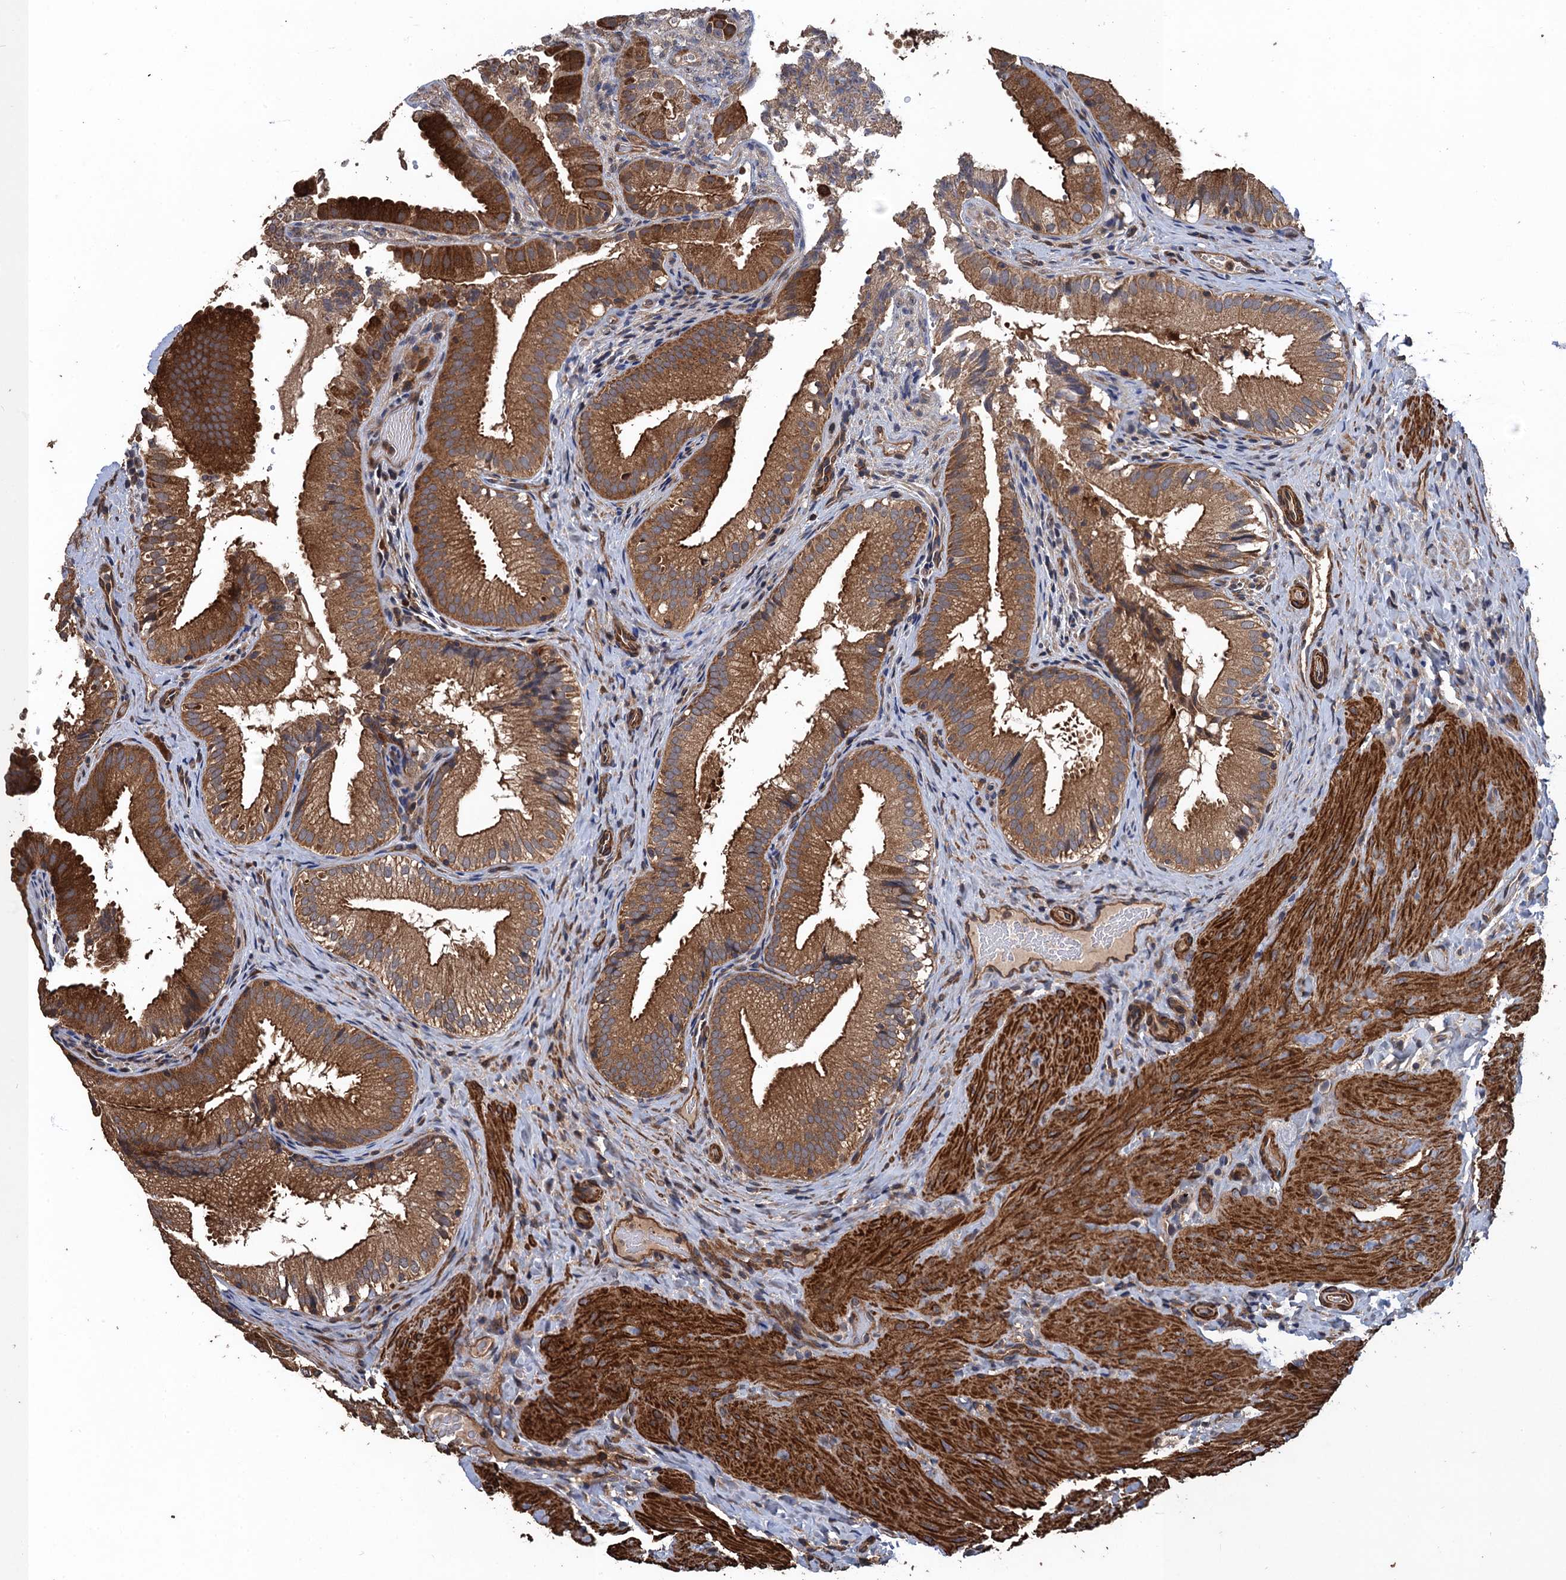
{"staining": {"intensity": "strong", "quantity": ">75%", "location": "cytoplasmic/membranous"}, "tissue": "gallbladder", "cell_type": "Glandular cells", "image_type": "normal", "snomed": [{"axis": "morphology", "description": "Normal tissue, NOS"}, {"axis": "topography", "description": "Gallbladder"}], "caption": "DAB immunohistochemical staining of unremarkable gallbladder reveals strong cytoplasmic/membranous protein expression in about >75% of glandular cells.", "gene": "PPP4R1", "patient": {"sex": "female", "age": 30}}